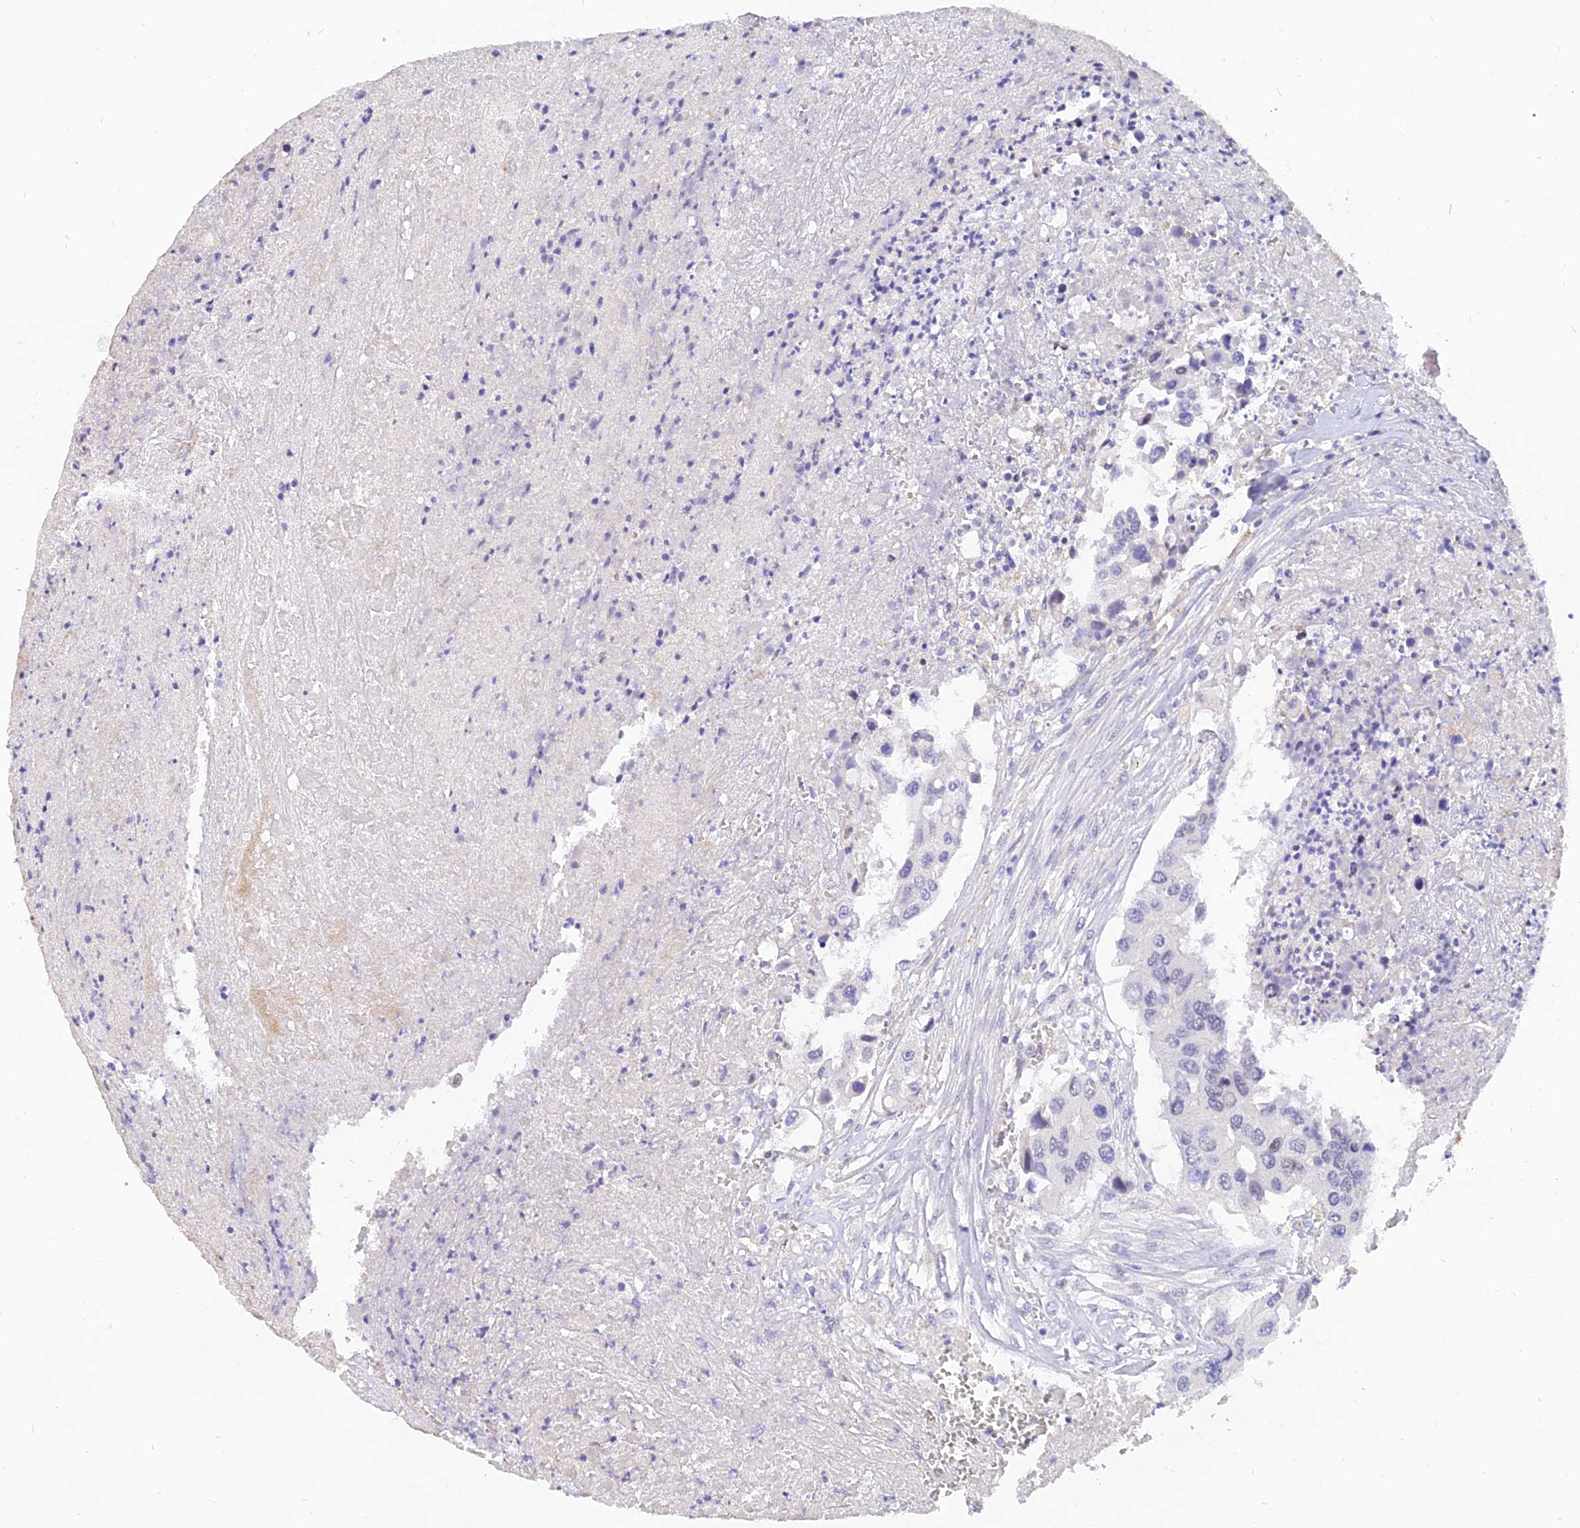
{"staining": {"intensity": "negative", "quantity": "none", "location": "none"}, "tissue": "colorectal cancer", "cell_type": "Tumor cells", "image_type": "cancer", "snomed": [{"axis": "morphology", "description": "Adenocarcinoma, NOS"}, {"axis": "topography", "description": "Colon"}], "caption": "Immunohistochemical staining of adenocarcinoma (colorectal) demonstrates no significant positivity in tumor cells.", "gene": "TMEM161B", "patient": {"sex": "male", "age": 77}}